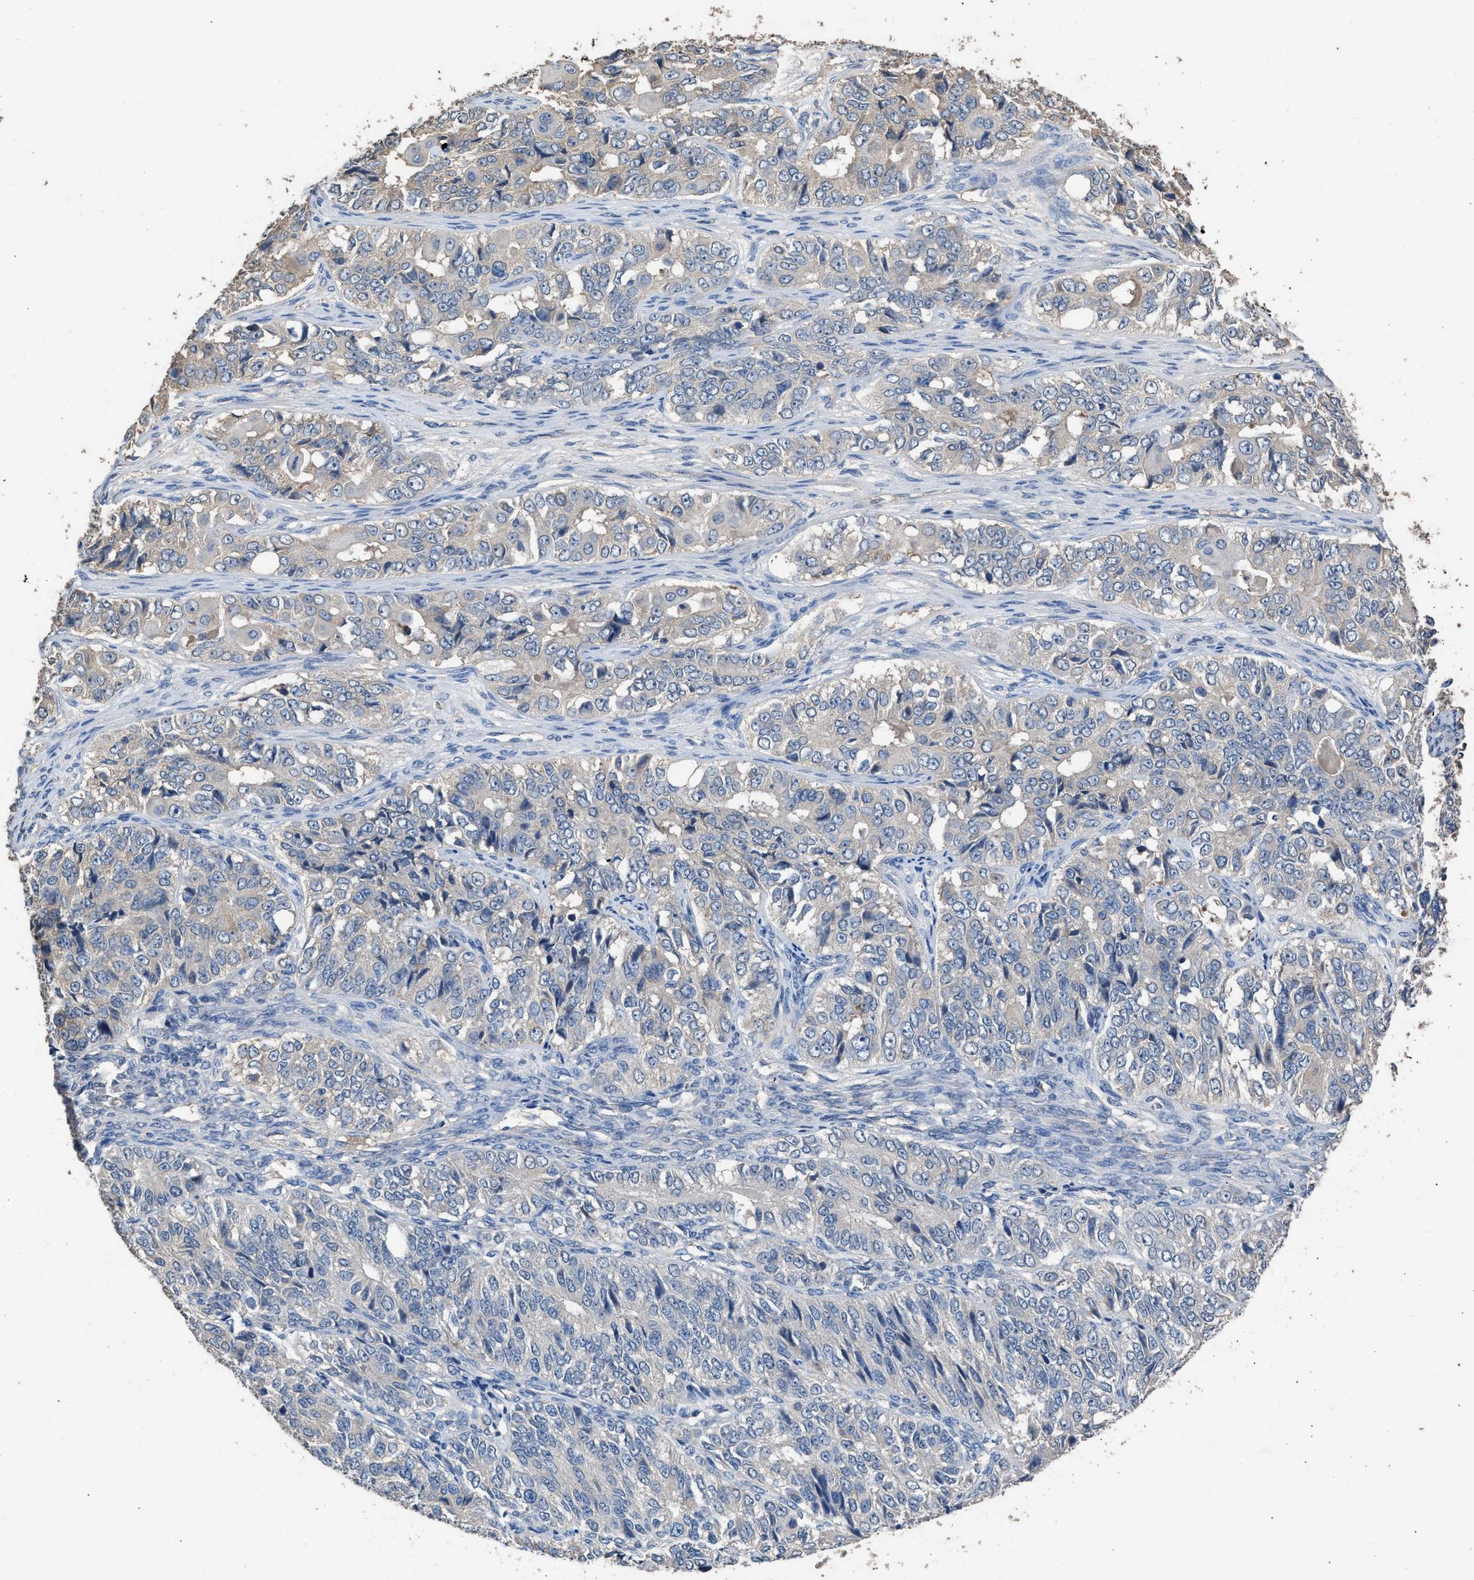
{"staining": {"intensity": "negative", "quantity": "none", "location": "none"}, "tissue": "ovarian cancer", "cell_type": "Tumor cells", "image_type": "cancer", "snomed": [{"axis": "morphology", "description": "Carcinoma, endometroid"}, {"axis": "topography", "description": "Ovary"}], "caption": "A photomicrograph of ovarian cancer (endometroid carcinoma) stained for a protein displays no brown staining in tumor cells.", "gene": "ITSN1", "patient": {"sex": "female", "age": 51}}